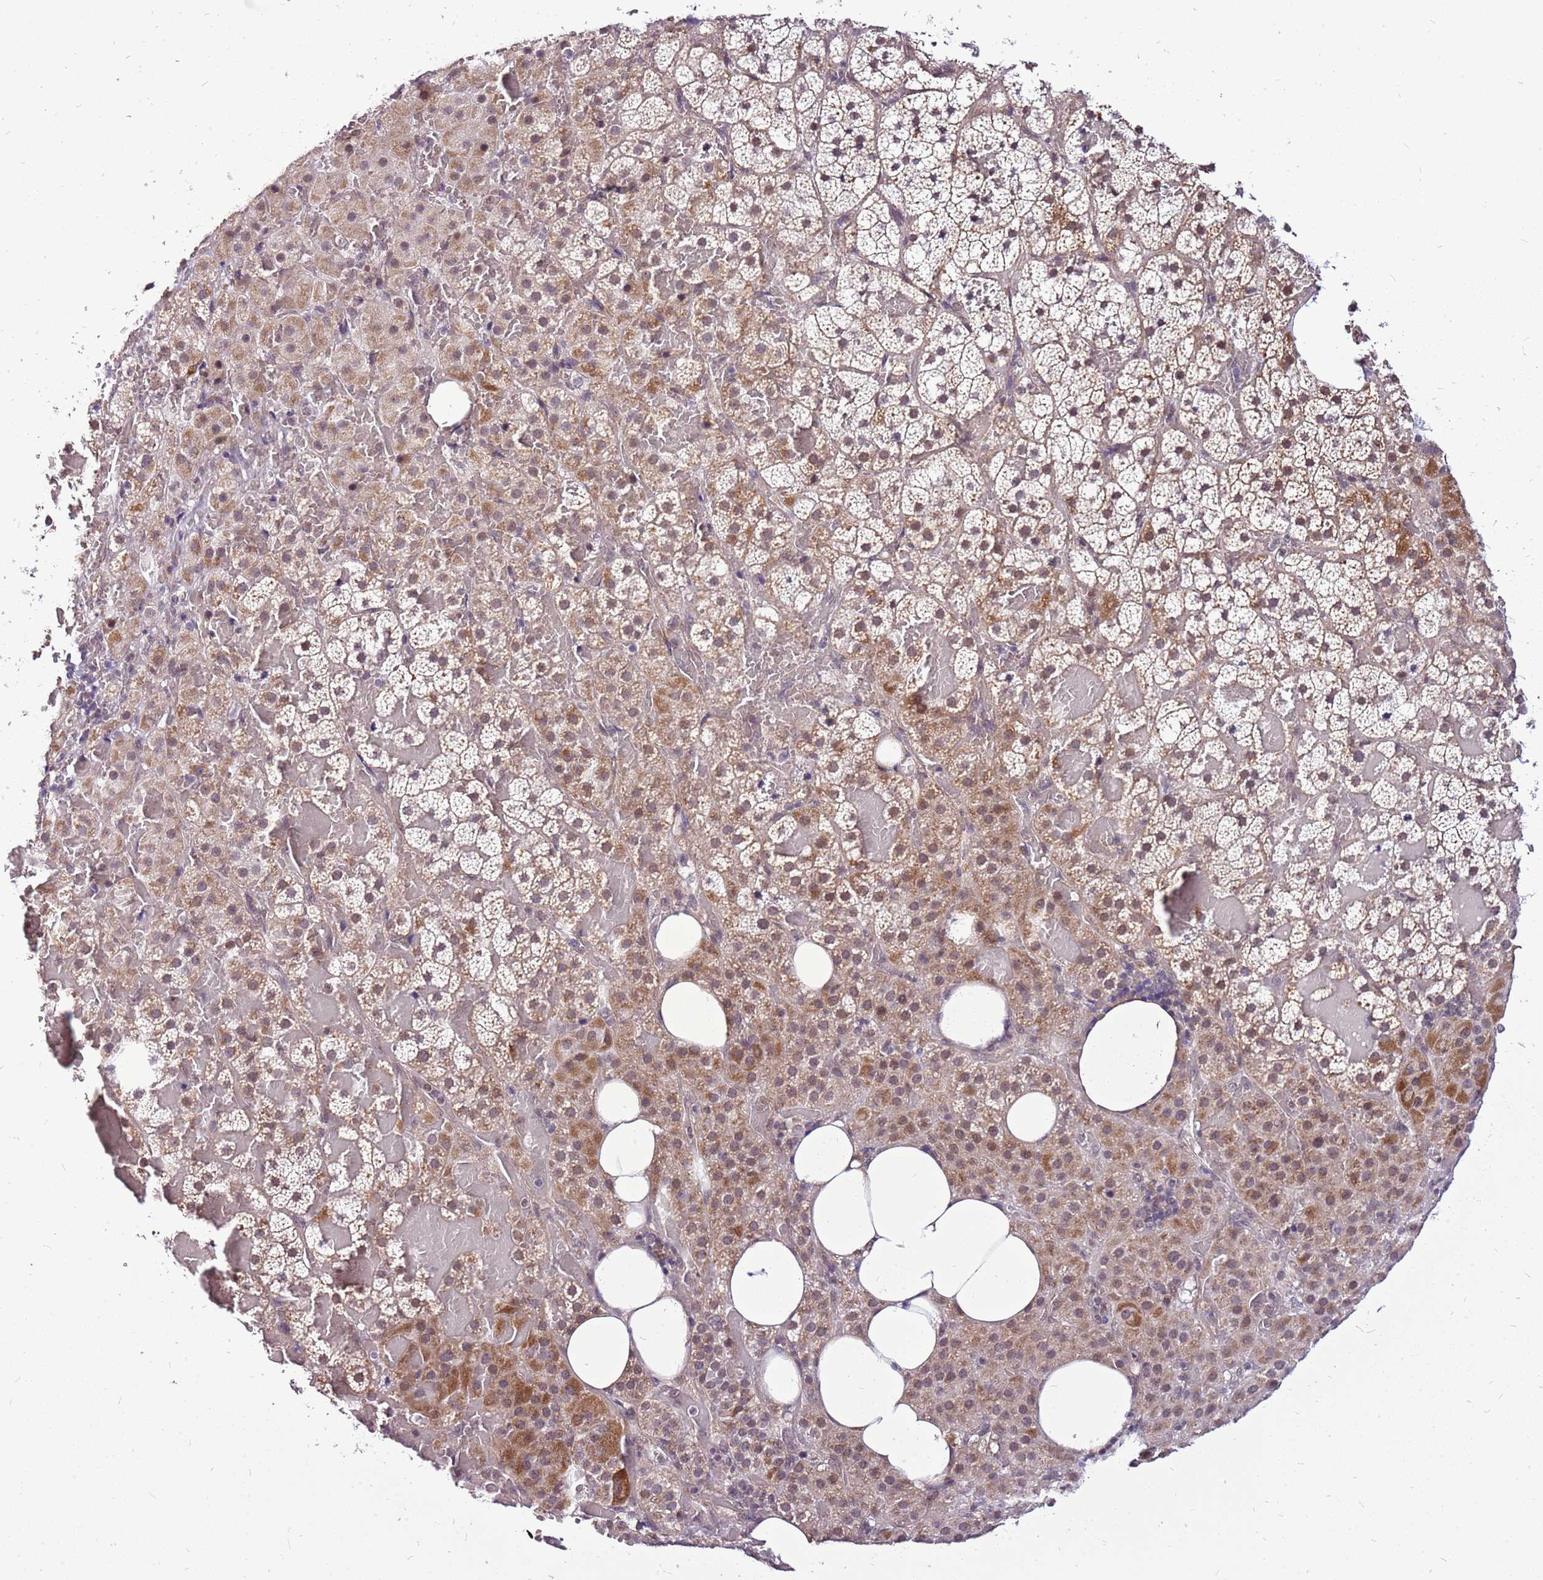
{"staining": {"intensity": "moderate", "quantity": "25%-75%", "location": "cytoplasmic/membranous,nuclear"}, "tissue": "adrenal gland", "cell_type": "Glandular cells", "image_type": "normal", "snomed": [{"axis": "morphology", "description": "Normal tissue, NOS"}, {"axis": "topography", "description": "Adrenal gland"}], "caption": "DAB immunohistochemical staining of benign adrenal gland reveals moderate cytoplasmic/membranous,nuclear protein staining in about 25%-75% of glandular cells.", "gene": "CCDC166", "patient": {"sex": "female", "age": 59}}